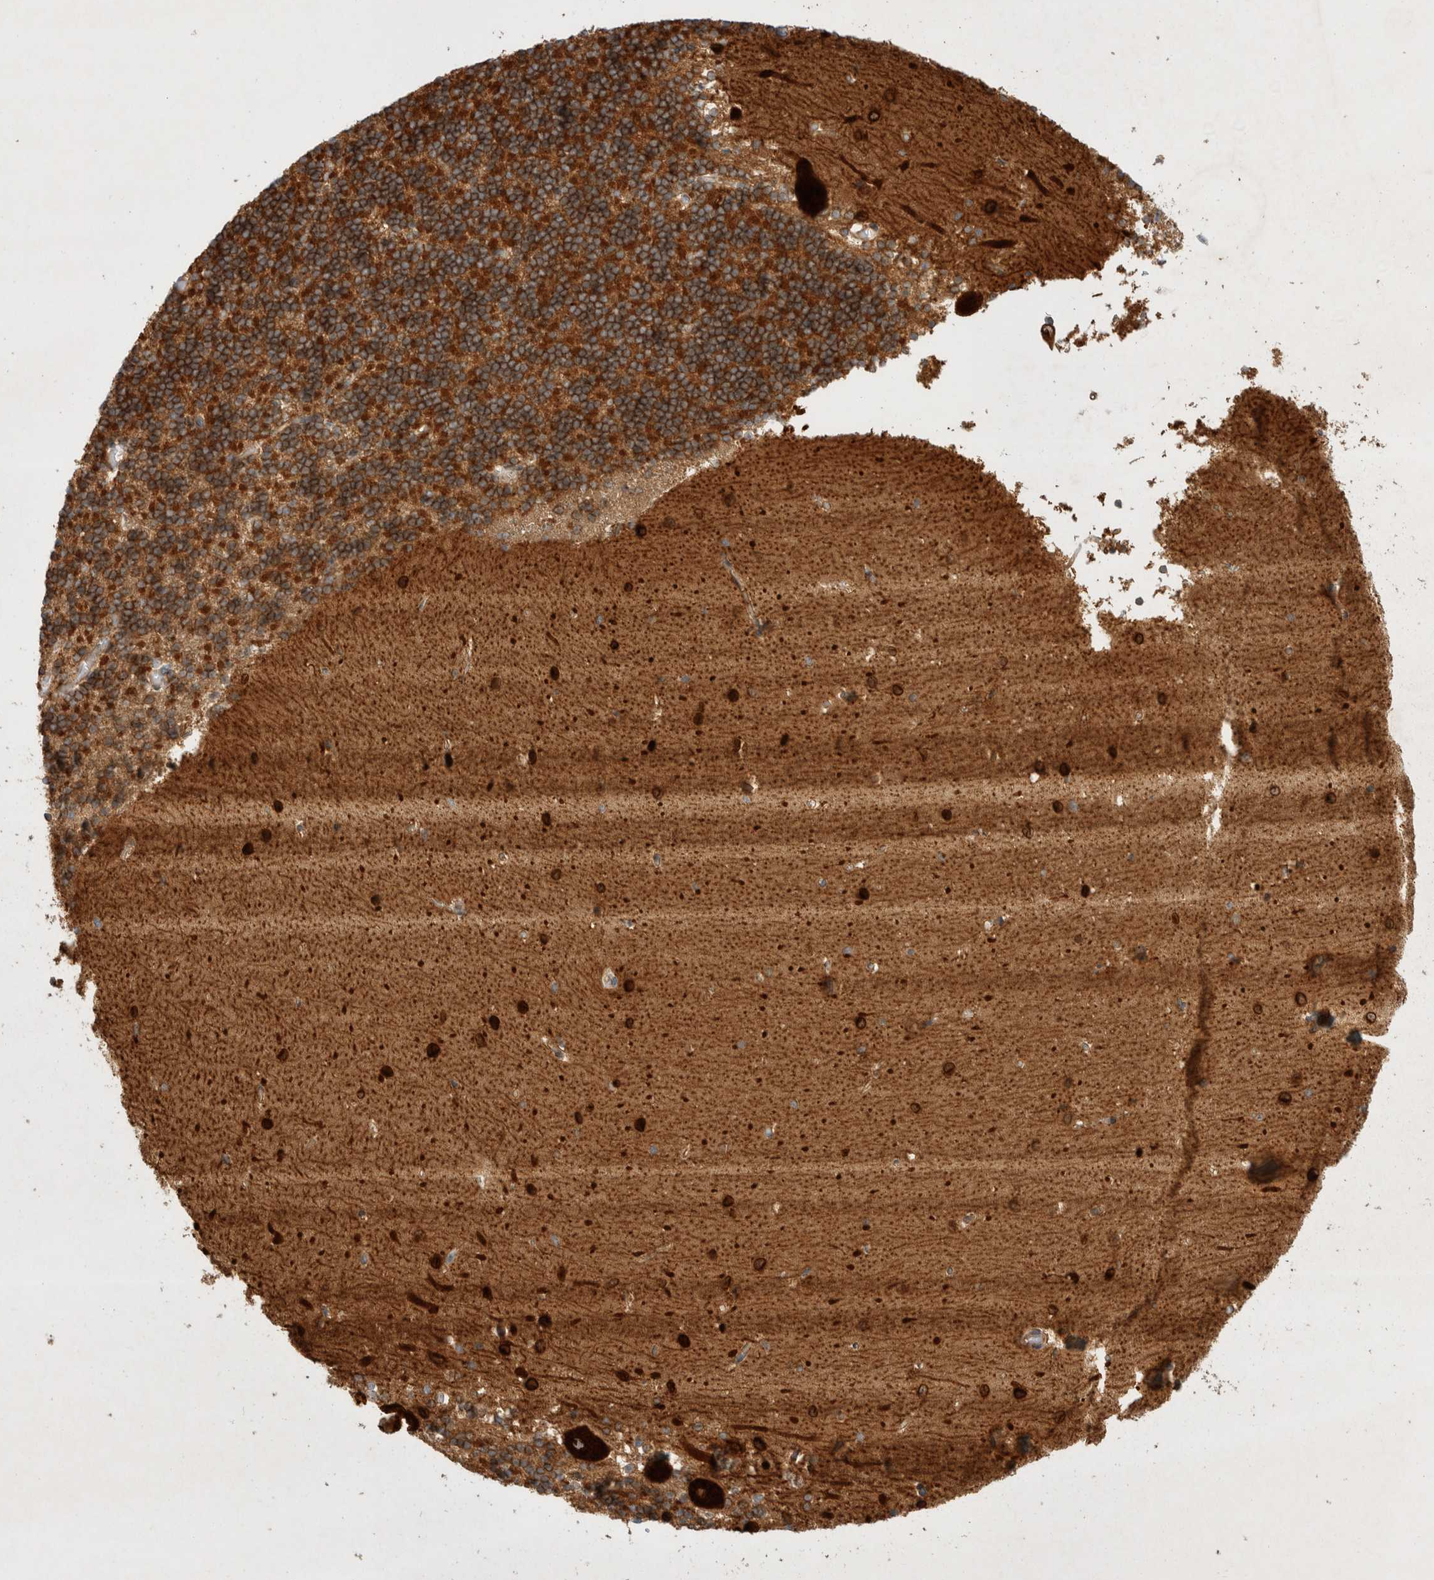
{"staining": {"intensity": "strong", "quantity": "25%-75%", "location": "cytoplasmic/membranous"}, "tissue": "cerebellum", "cell_type": "Cells in granular layer", "image_type": "normal", "snomed": [{"axis": "morphology", "description": "Normal tissue, NOS"}, {"axis": "topography", "description": "Cerebellum"}], "caption": "Immunohistochemical staining of unremarkable human cerebellum exhibits 25%-75% levels of strong cytoplasmic/membranous protein staining in approximately 25%-75% of cells in granular layer. The protein is stained brown, and the nuclei are stained in blue (DAB (3,3'-diaminobenzidine) IHC with brightfield microscopy, high magnification).", "gene": "GPR150", "patient": {"sex": "male", "age": 37}}